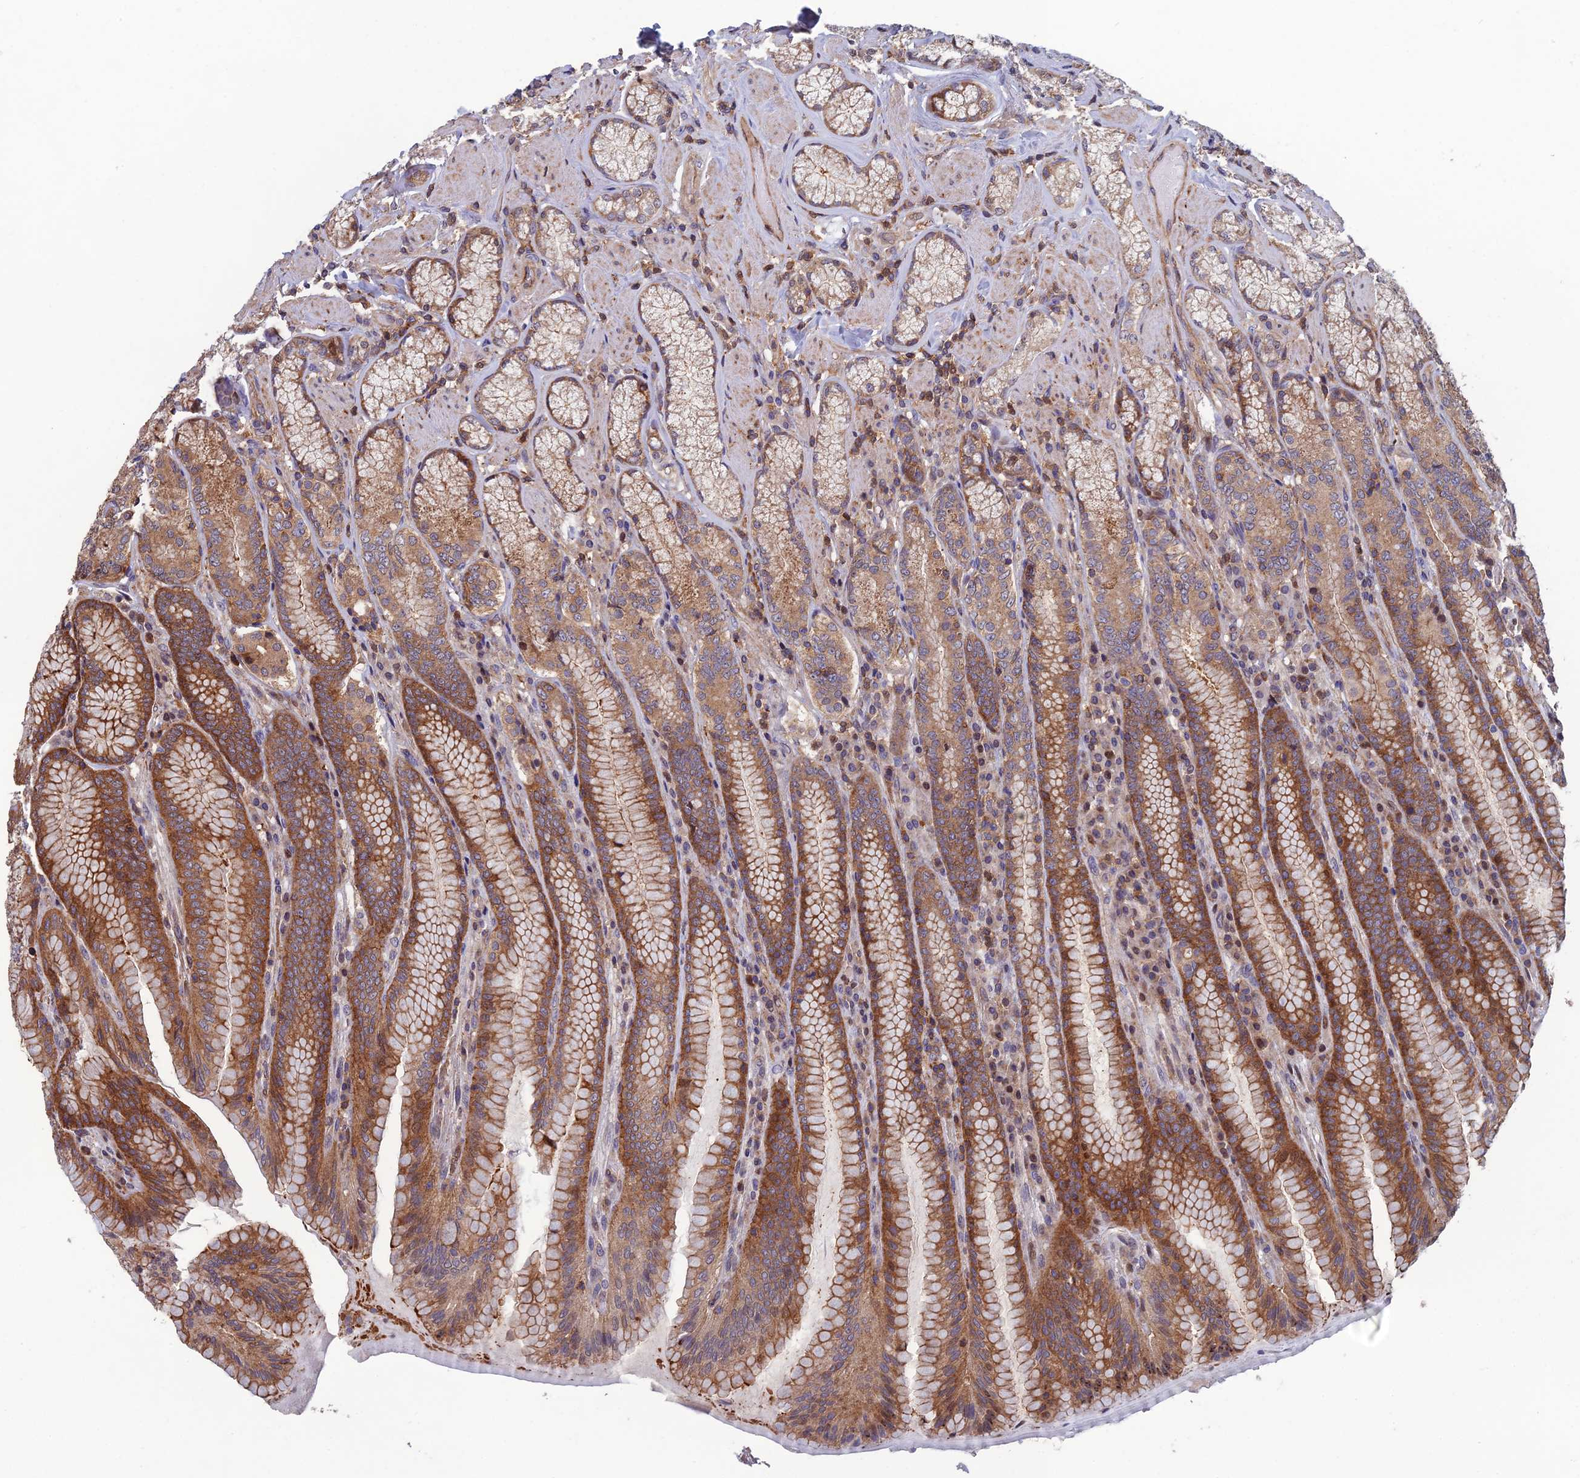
{"staining": {"intensity": "moderate", "quantity": ">75%", "location": "cytoplasmic/membranous"}, "tissue": "stomach", "cell_type": "Glandular cells", "image_type": "normal", "snomed": [{"axis": "morphology", "description": "Normal tissue, NOS"}, {"axis": "topography", "description": "Stomach, upper"}, {"axis": "topography", "description": "Stomach, lower"}], "caption": "Approximately >75% of glandular cells in unremarkable human stomach reveal moderate cytoplasmic/membranous protein expression as visualized by brown immunohistochemical staining.", "gene": "C15orf62", "patient": {"sex": "female", "age": 76}}